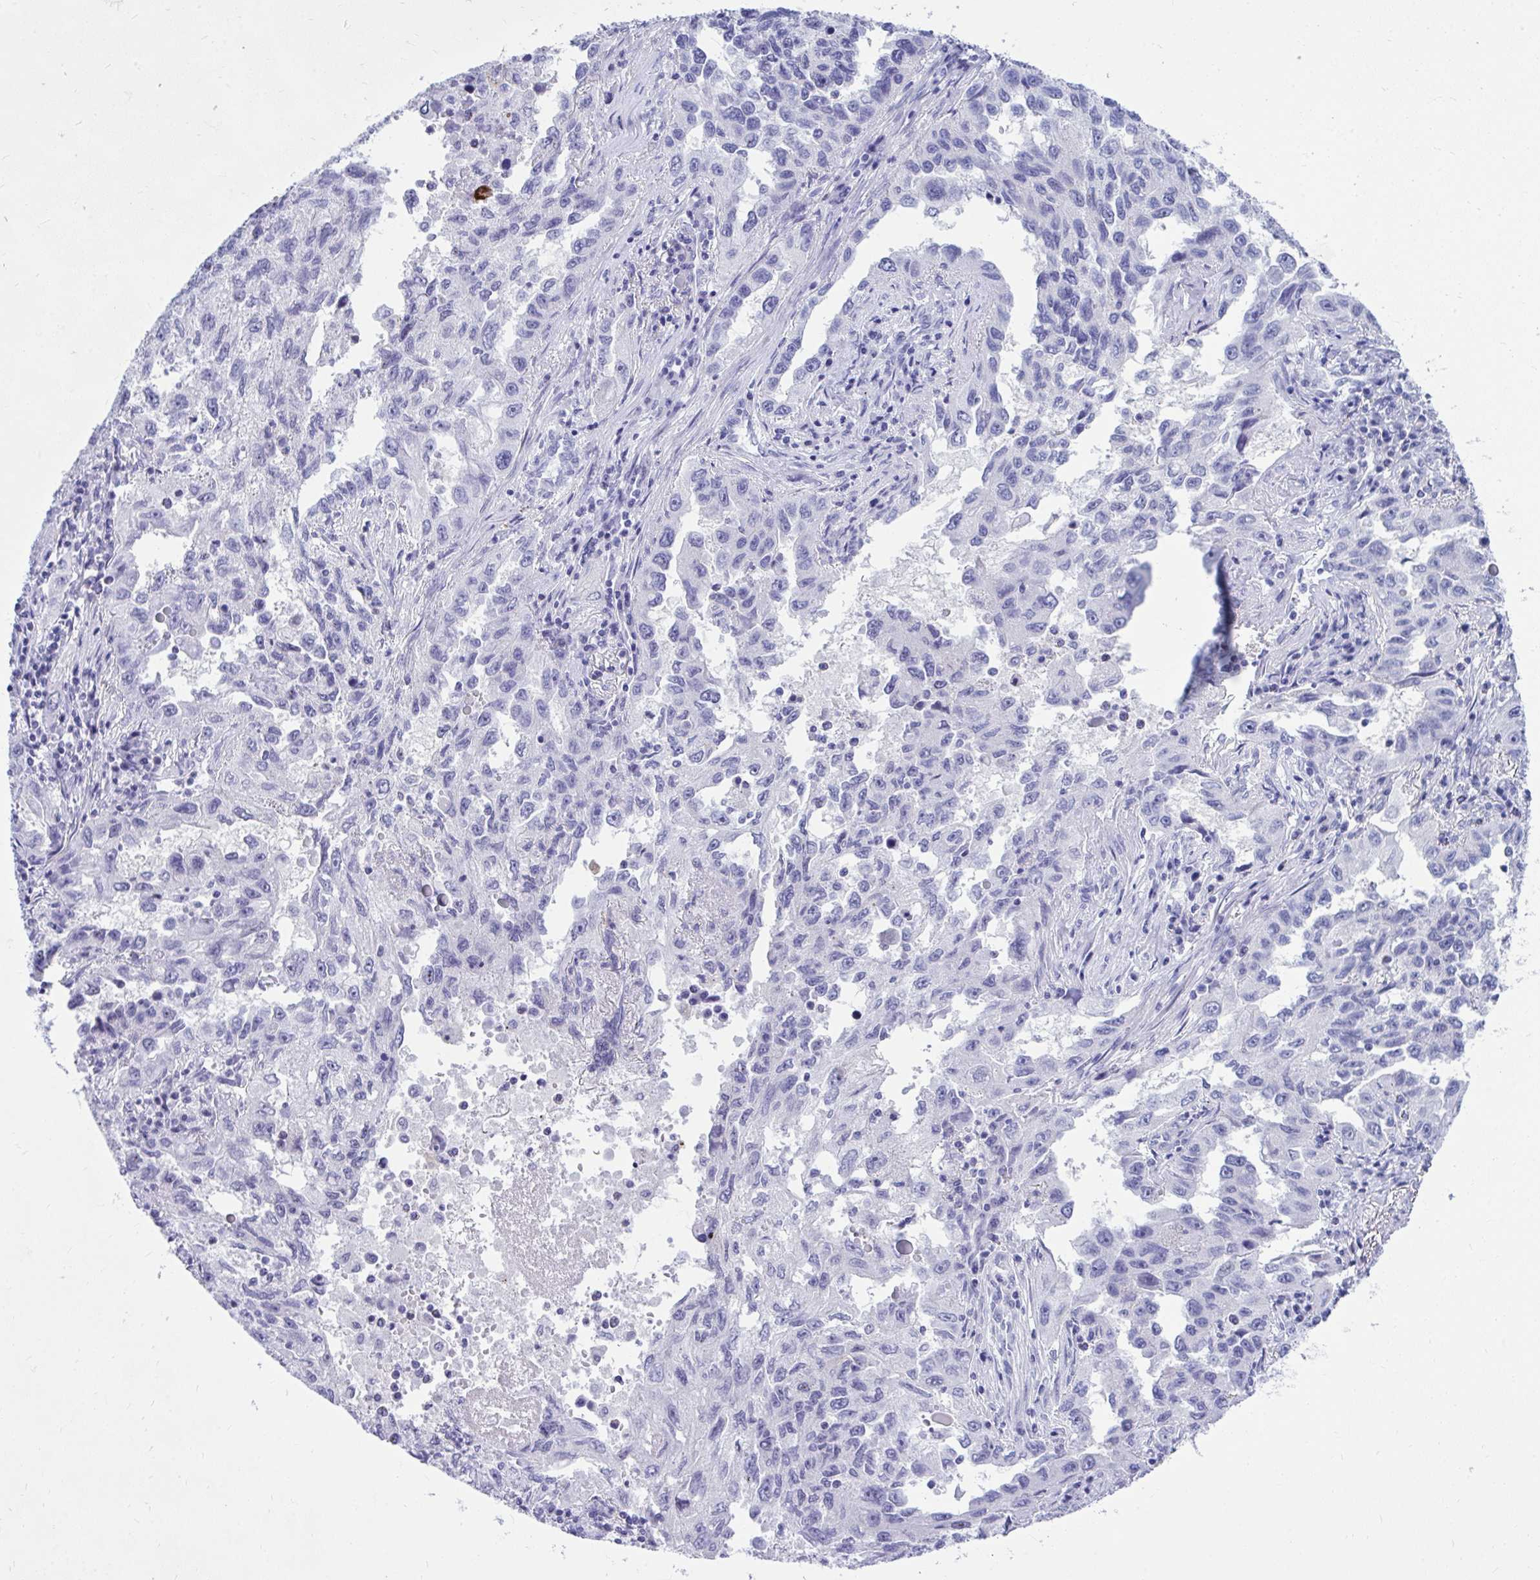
{"staining": {"intensity": "negative", "quantity": "none", "location": "none"}, "tissue": "lung cancer", "cell_type": "Tumor cells", "image_type": "cancer", "snomed": [{"axis": "morphology", "description": "Adenocarcinoma, NOS"}, {"axis": "topography", "description": "Lung"}], "caption": "The micrograph exhibits no staining of tumor cells in lung cancer (adenocarcinoma).", "gene": "OR5F1", "patient": {"sex": "female", "age": 73}}